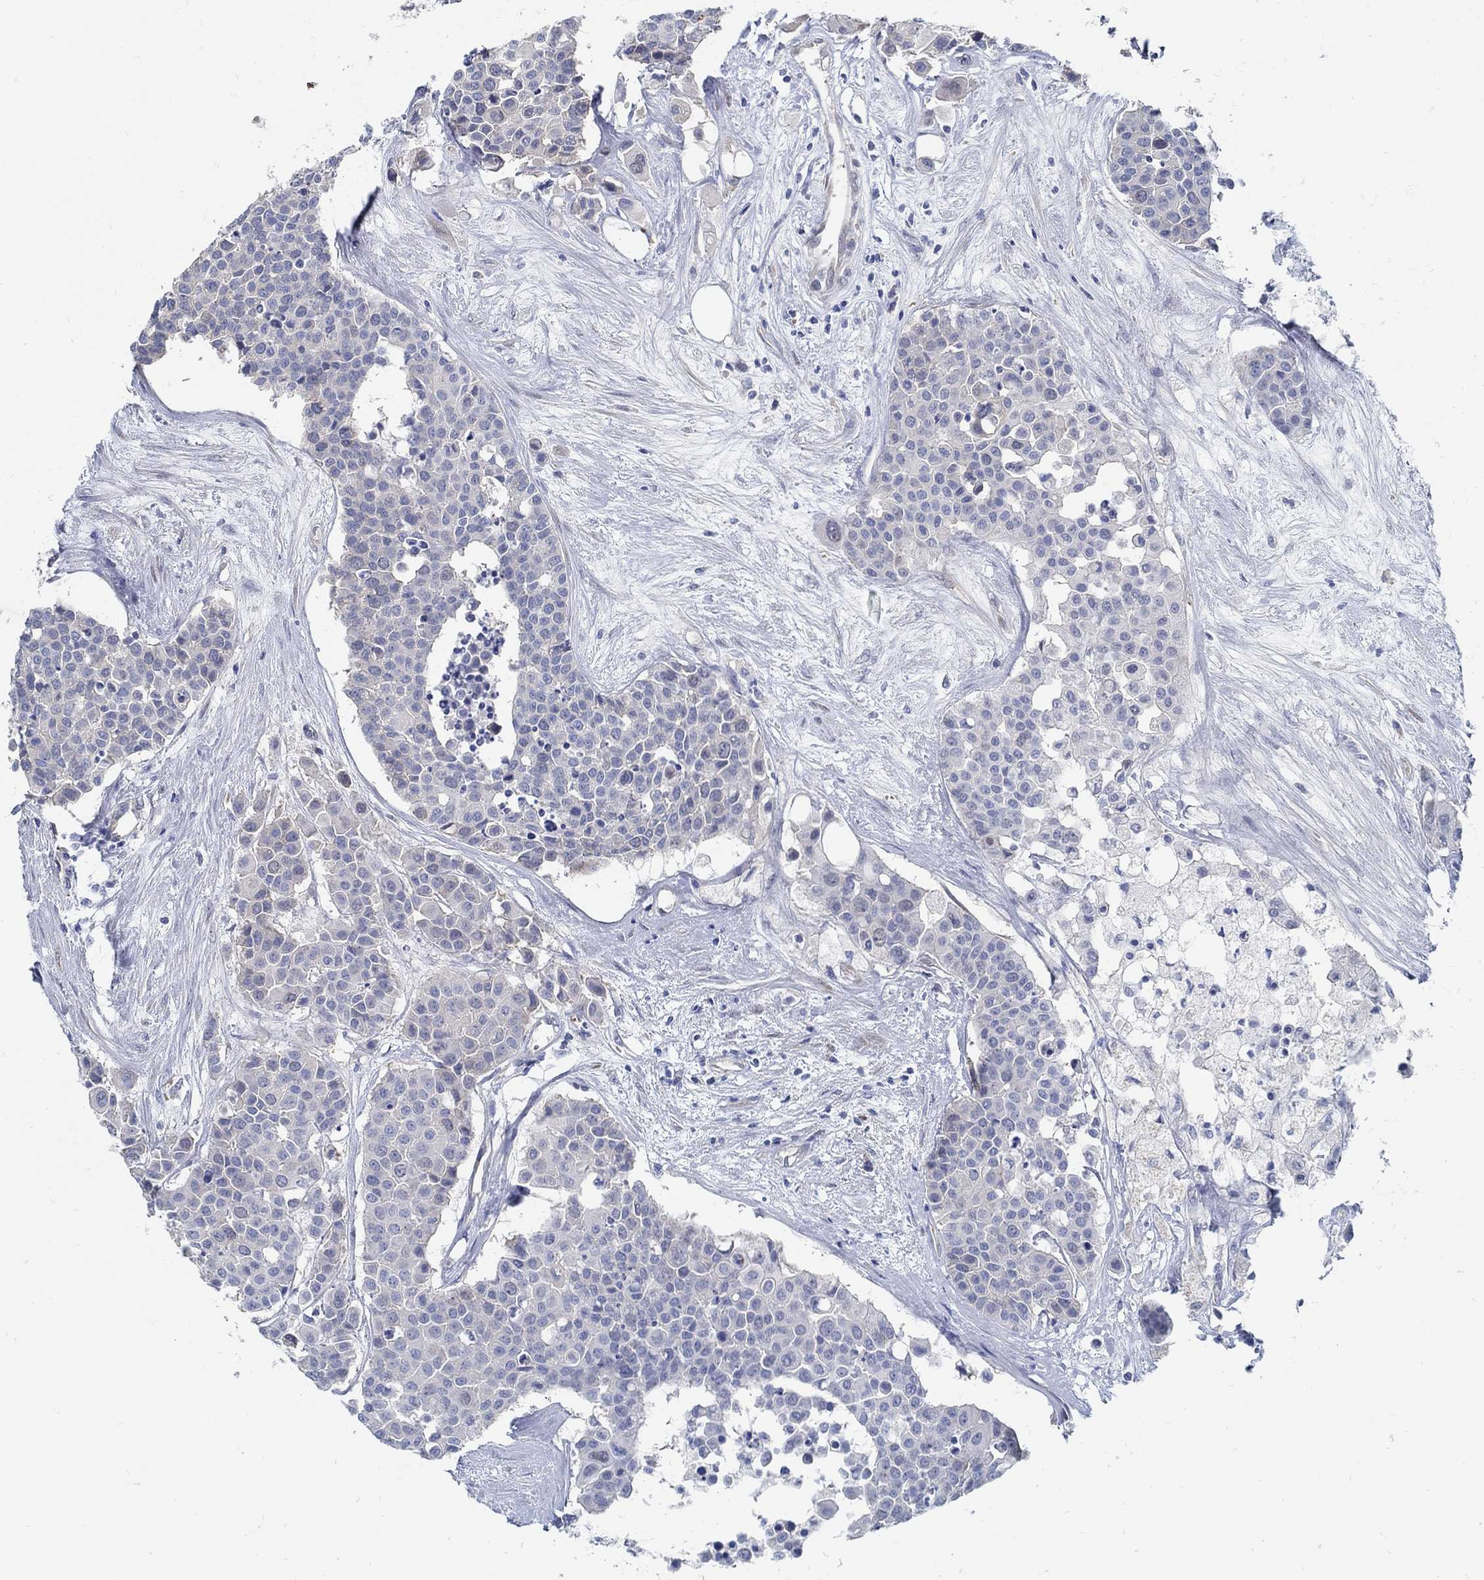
{"staining": {"intensity": "negative", "quantity": "none", "location": "none"}, "tissue": "carcinoid", "cell_type": "Tumor cells", "image_type": "cancer", "snomed": [{"axis": "morphology", "description": "Carcinoid, malignant, NOS"}, {"axis": "topography", "description": "Colon"}], "caption": "Immunohistochemical staining of carcinoid reveals no significant staining in tumor cells.", "gene": "C15orf39", "patient": {"sex": "male", "age": 81}}